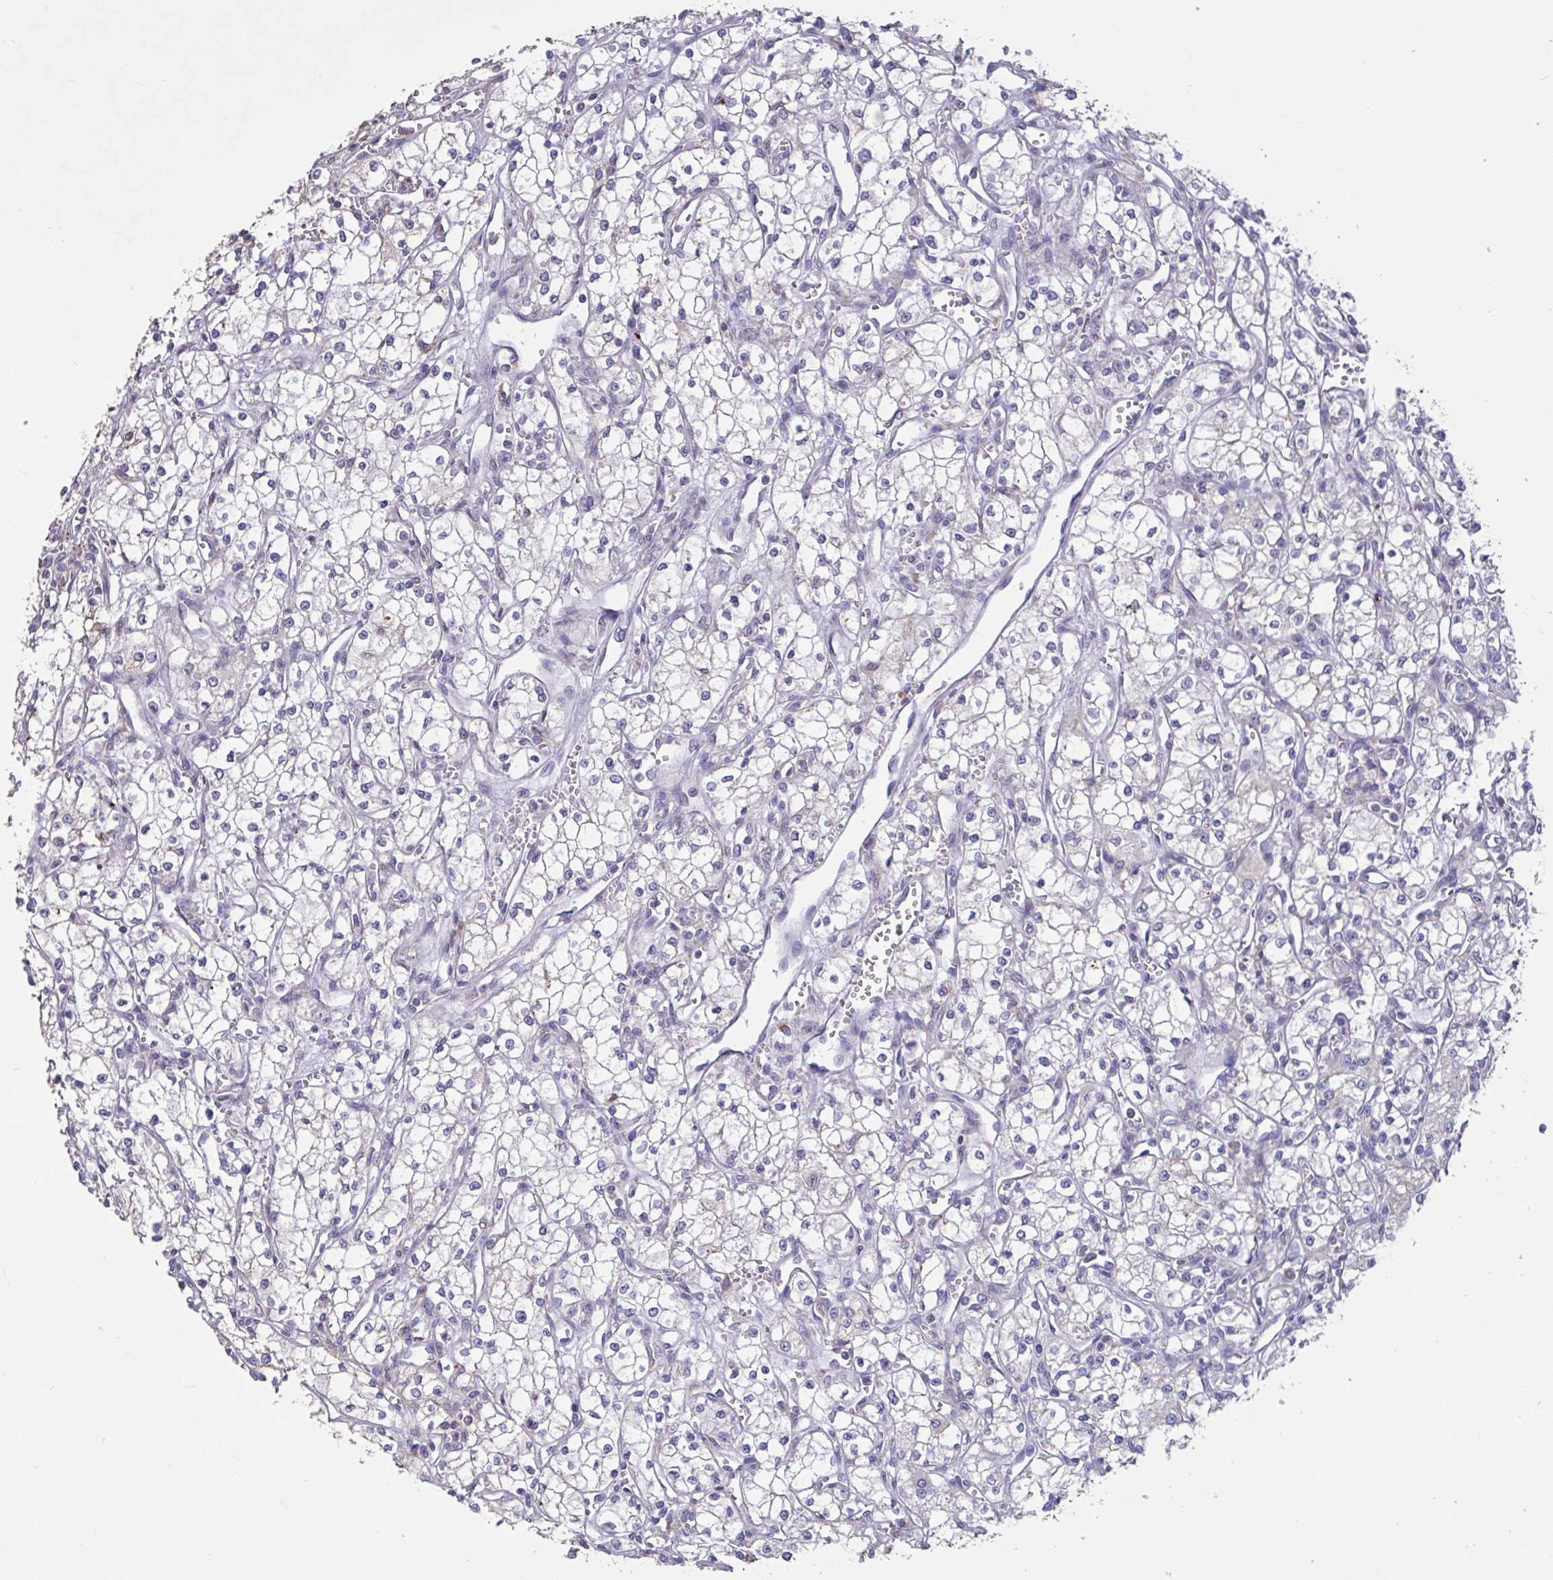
{"staining": {"intensity": "negative", "quantity": "none", "location": "none"}, "tissue": "renal cancer", "cell_type": "Tumor cells", "image_type": "cancer", "snomed": [{"axis": "morphology", "description": "Adenocarcinoma, NOS"}, {"axis": "topography", "description": "Kidney"}], "caption": "Immunohistochemistry (IHC) of human renal adenocarcinoma reveals no positivity in tumor cells.", "gene": "DDX39A", "patient": {"sex": "male", "age": 59}}